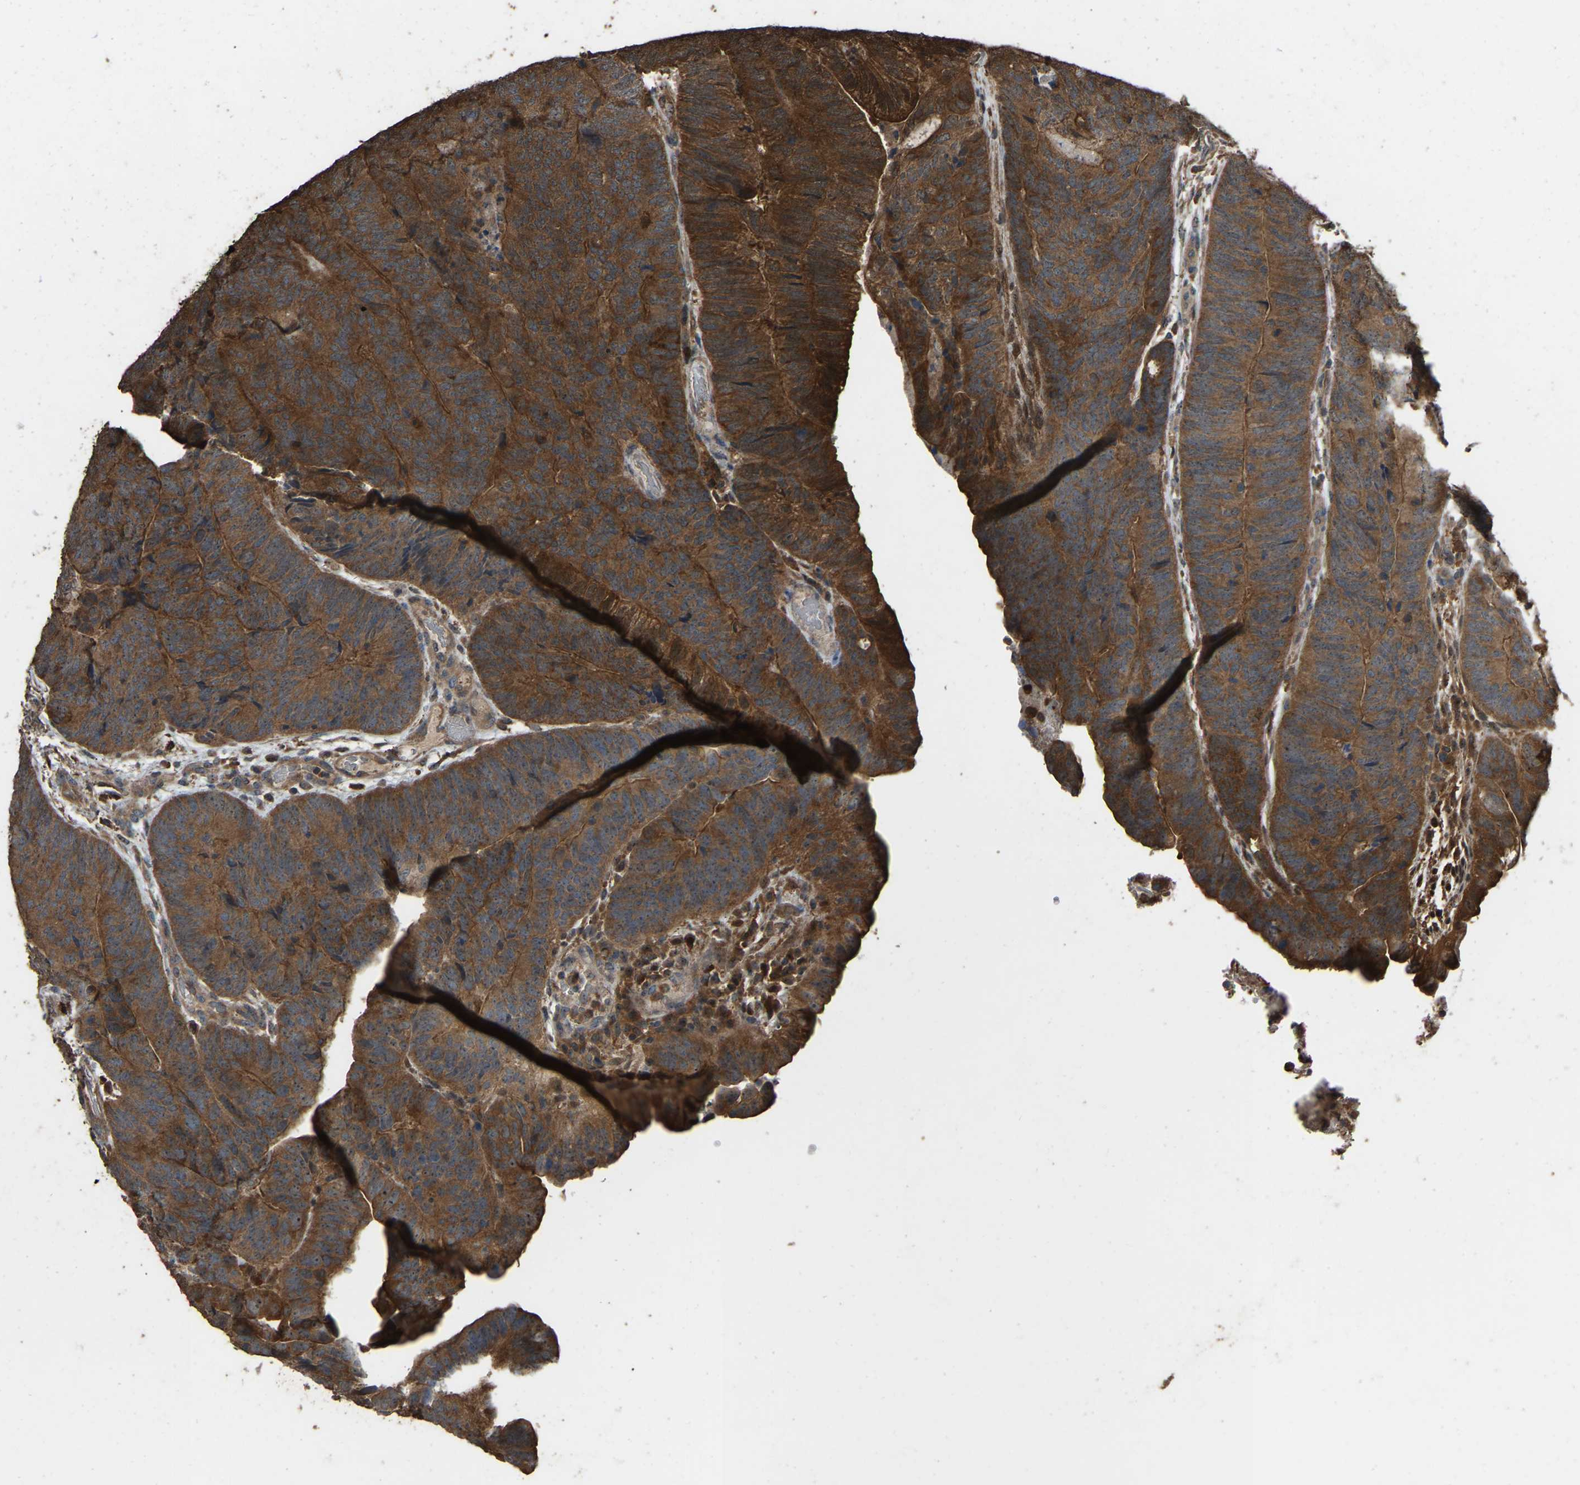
{"staining": {"intensity": "moderate", "quantity": ">75%", "location": "cytoplasmic/membranous"}, "tissue": "colorectal cancer", "cell_type": "Tumor cells", "image_type": "cancer", "snomed": [{"axis": "morphology", "description": "Adenocarcinoma, NOS"}, {"axis": "topography", "description": "Colon"}], "caption": "Immunohistochemistry (IHC) staining of colorectal cancer, which demonstrates medium levels of moderate cytoplasmic/membranous positivity in about >75% of tumor cells indicating moderate cytoplasmic/membranous protein positivity. The staining was performed using DAB (3,3'-diaminobenzidine) (brown) for protein detection and nuclei were counterstained in hematoxylin (blue).", "gene": "FHIT", "patient": {"sex": "female", "age": 67}}